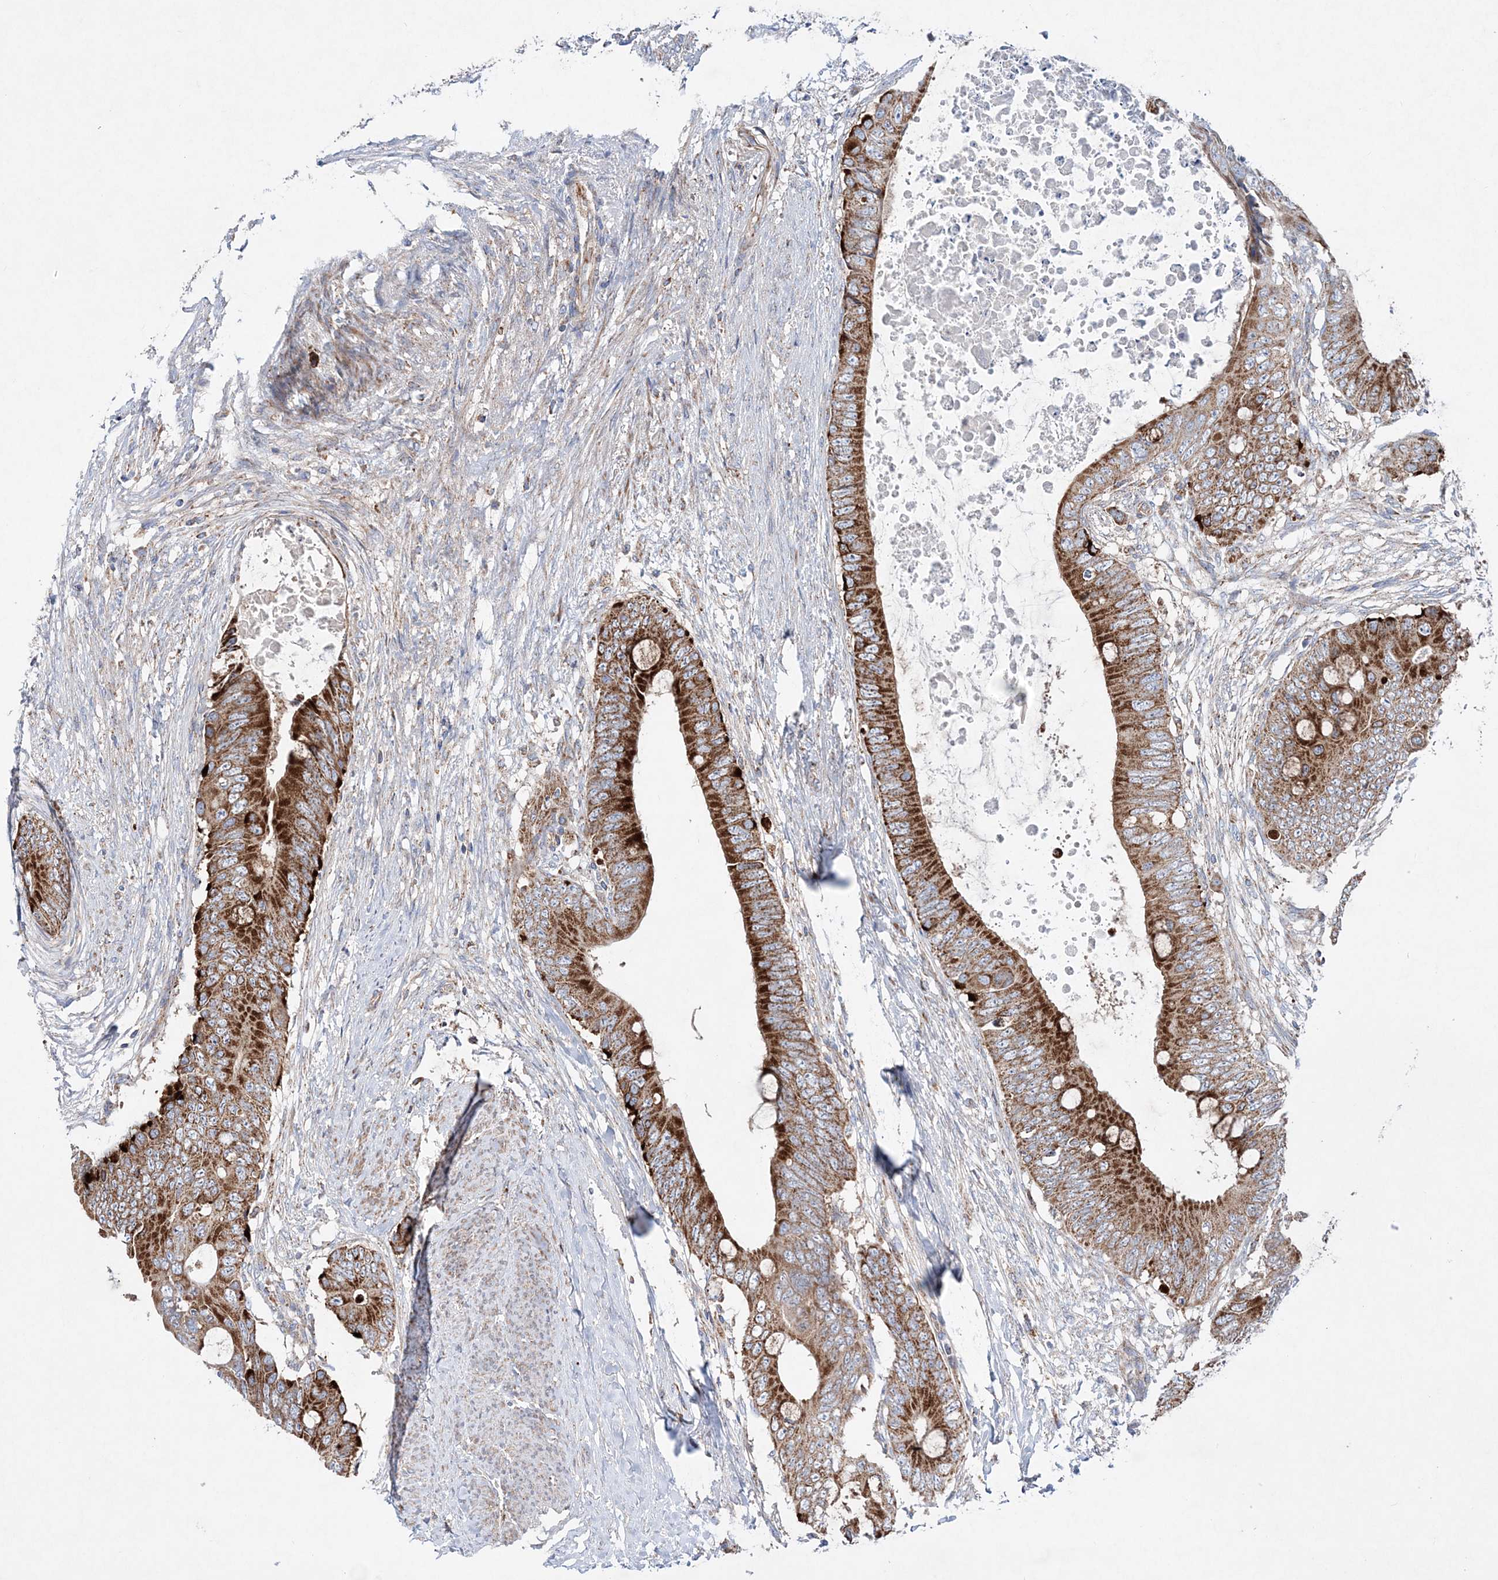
{"staining": {"intensity": "strong", "quantity": ">75%", "location": "cytoplasmic/membranous"}, "tissue": "colorectal cancer", "cell_type": "Tumor cells", "image_type": "cancer", "snomed": [{"axis": "morphology", "description": "Normal tissue, NOS"}, {"axis": "morphology", "description": "Adenocarcinoma, NOS"}, {"axis": "topography", "description": "Rectum"}, {"axis": "topography", "description": "Peripheral nerve tissue"}], "caption": "A micrograph of human colorectal cancer (adenocarcinoma) stained for a protein shows strong cytoplasmic/membranous brown staining in tumor cells. (DAB = brown stain, brightfield microscopy at high magnification).", "gene": "NGLY1", "patient": {"sex": "female", "age": 77}}